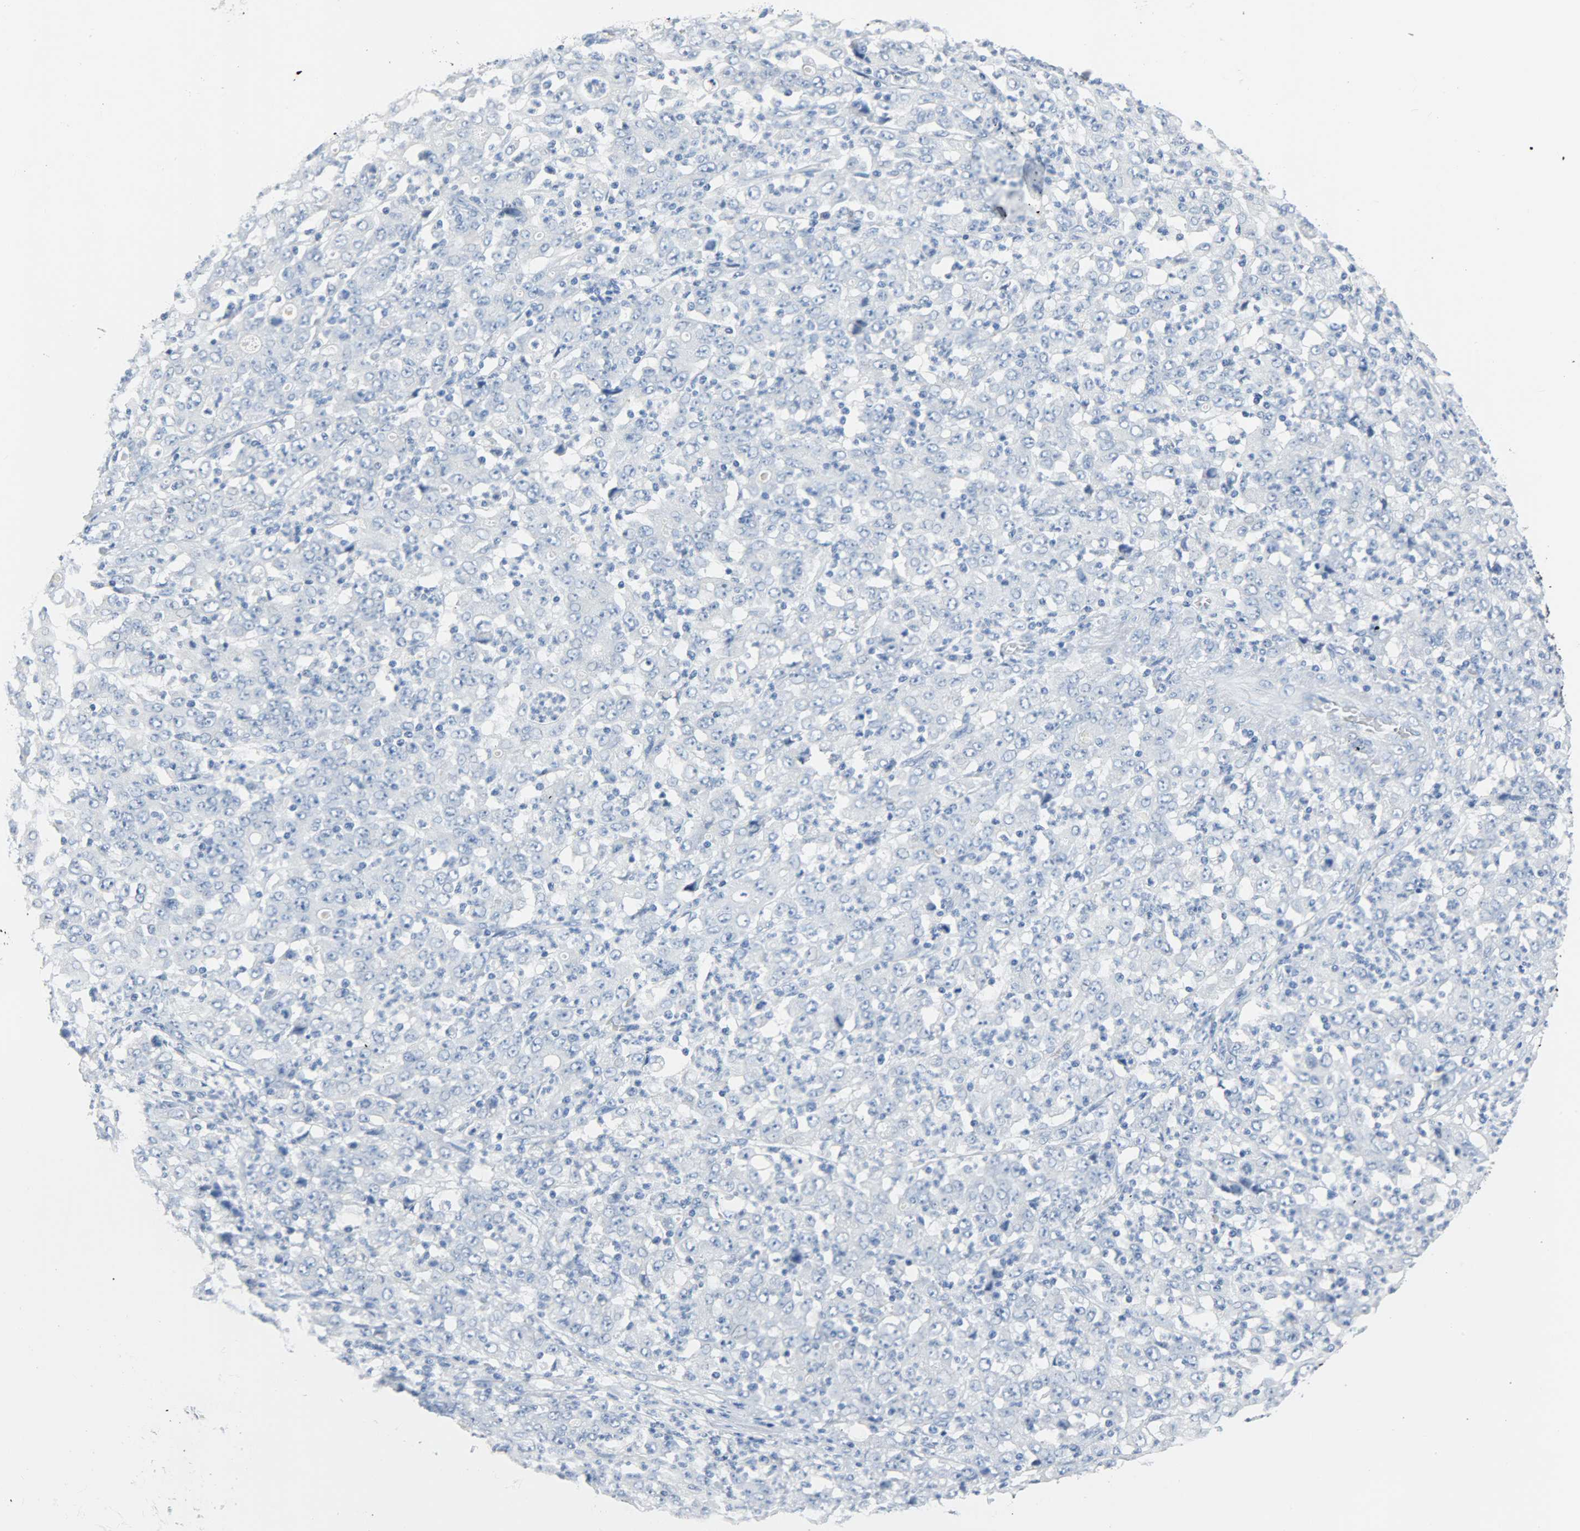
{"staining": {"intensity": "negative", "quantity": "none", "location": "none"}, "tissue": "stomach cancer", "cell_type": "Tumor cells", "image_type": "cancer", "snomed": [{"axis": "morphology", "description": "Adenocarcinoma, NOS"}, {"axis": "topography", "description": "Stomach, lower"}], "caption": "Tumor cells show no significant protein positivity in adenocarcinoma (stomach).", "gene": "CA3", "patient": {"sex": "female", "age": 71}}